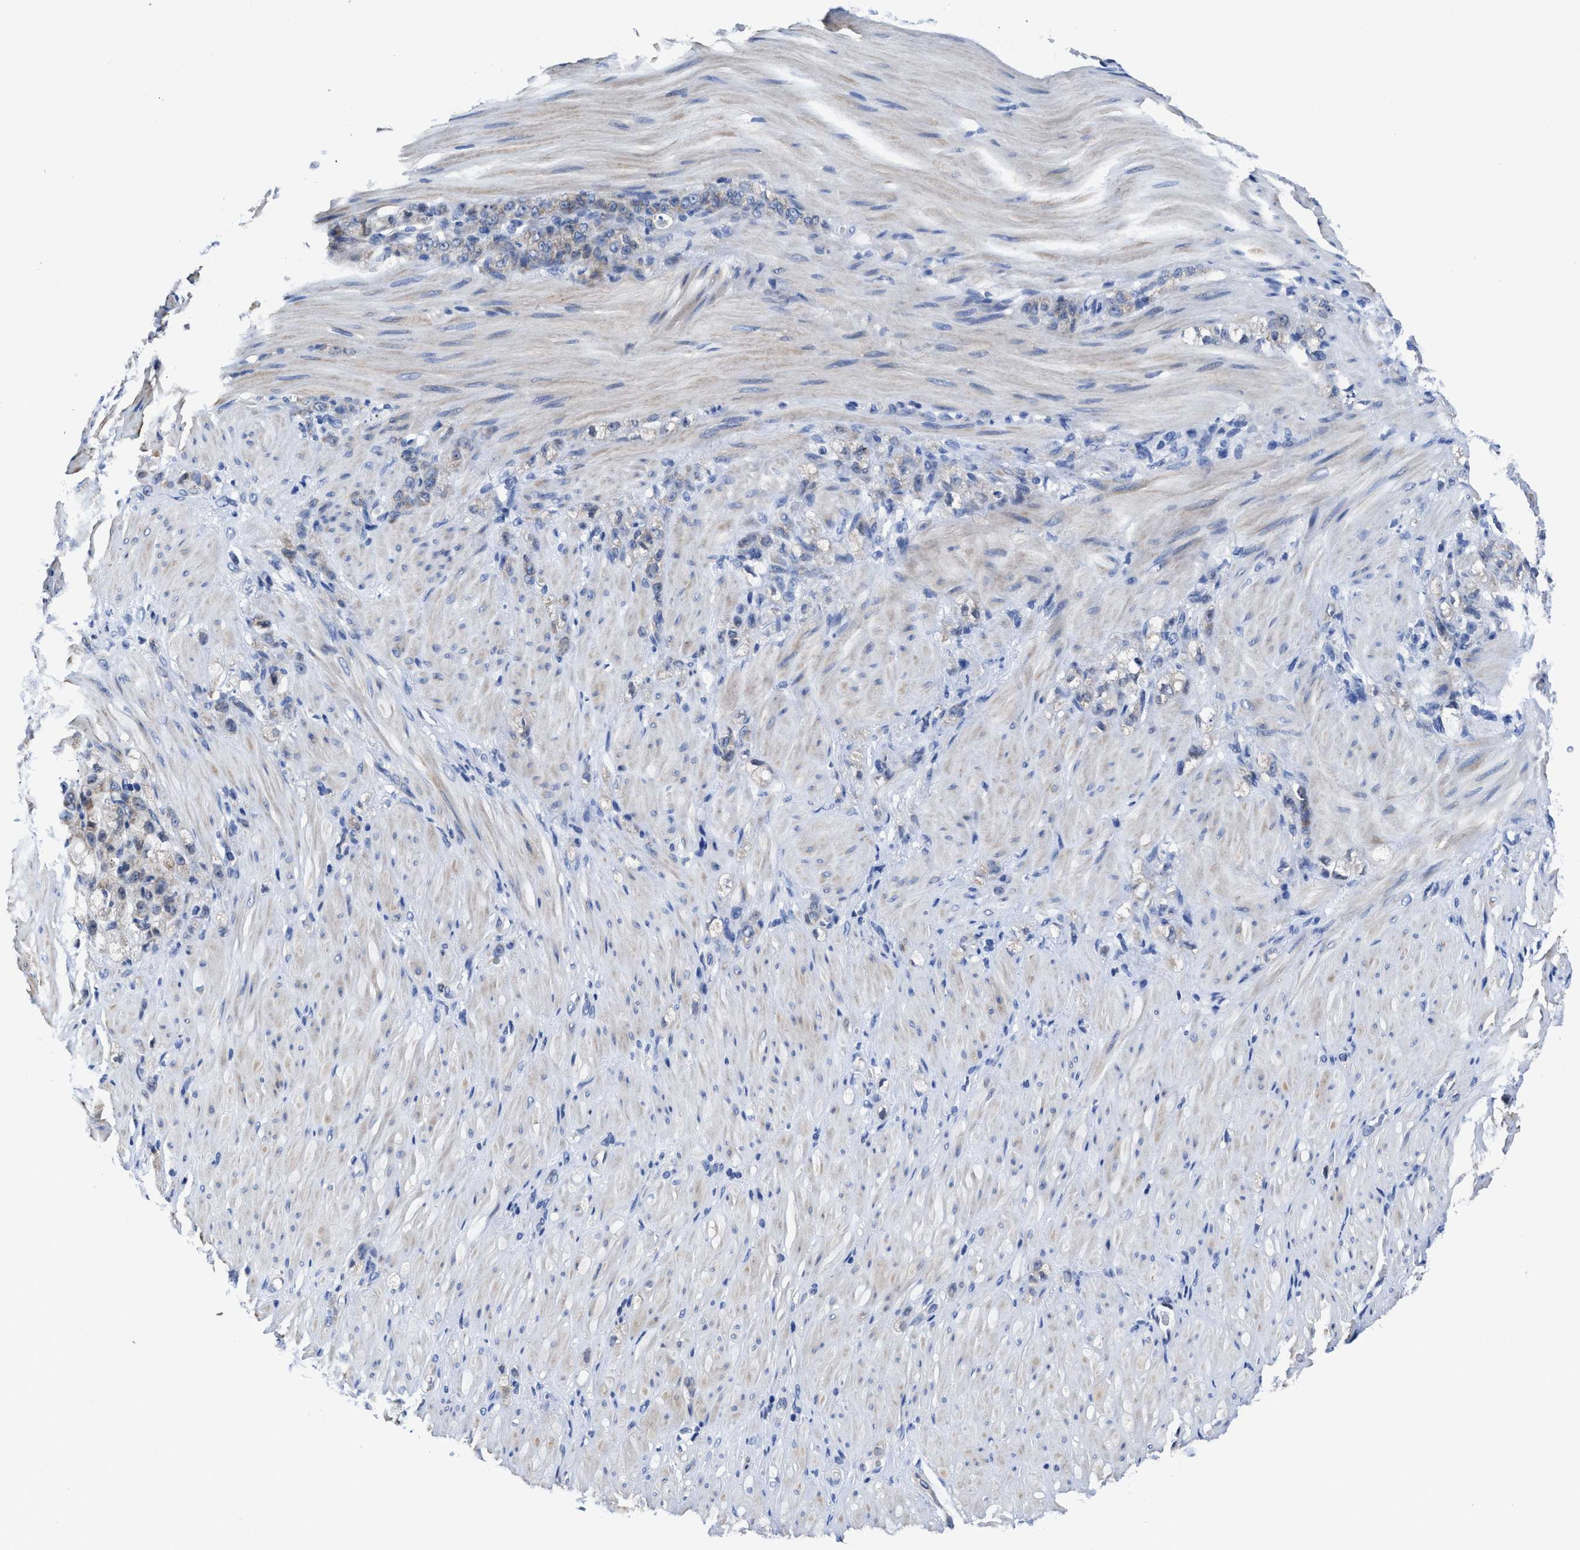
{"staining": {"intensity": "negative", "quantity": "none", "location": "none"}, "tissue": "stomach cancer", "cell_type": "Tumor cells", "image_type": "cancer", "snomed": [{"axis": "morphology", "description": "Normal tissue, NOS"}, {"axis": "morphology", "description": "Adenocarcinoma, NOS"}, {"axis": "topography", "description": "Stomach"}], "caption": "The histopathology image shows no staining of tumor cells in stomach cancer (adenocarcinoma).", "gene": "HOOK1", "patient": {"sex": "male", "age": 82}}